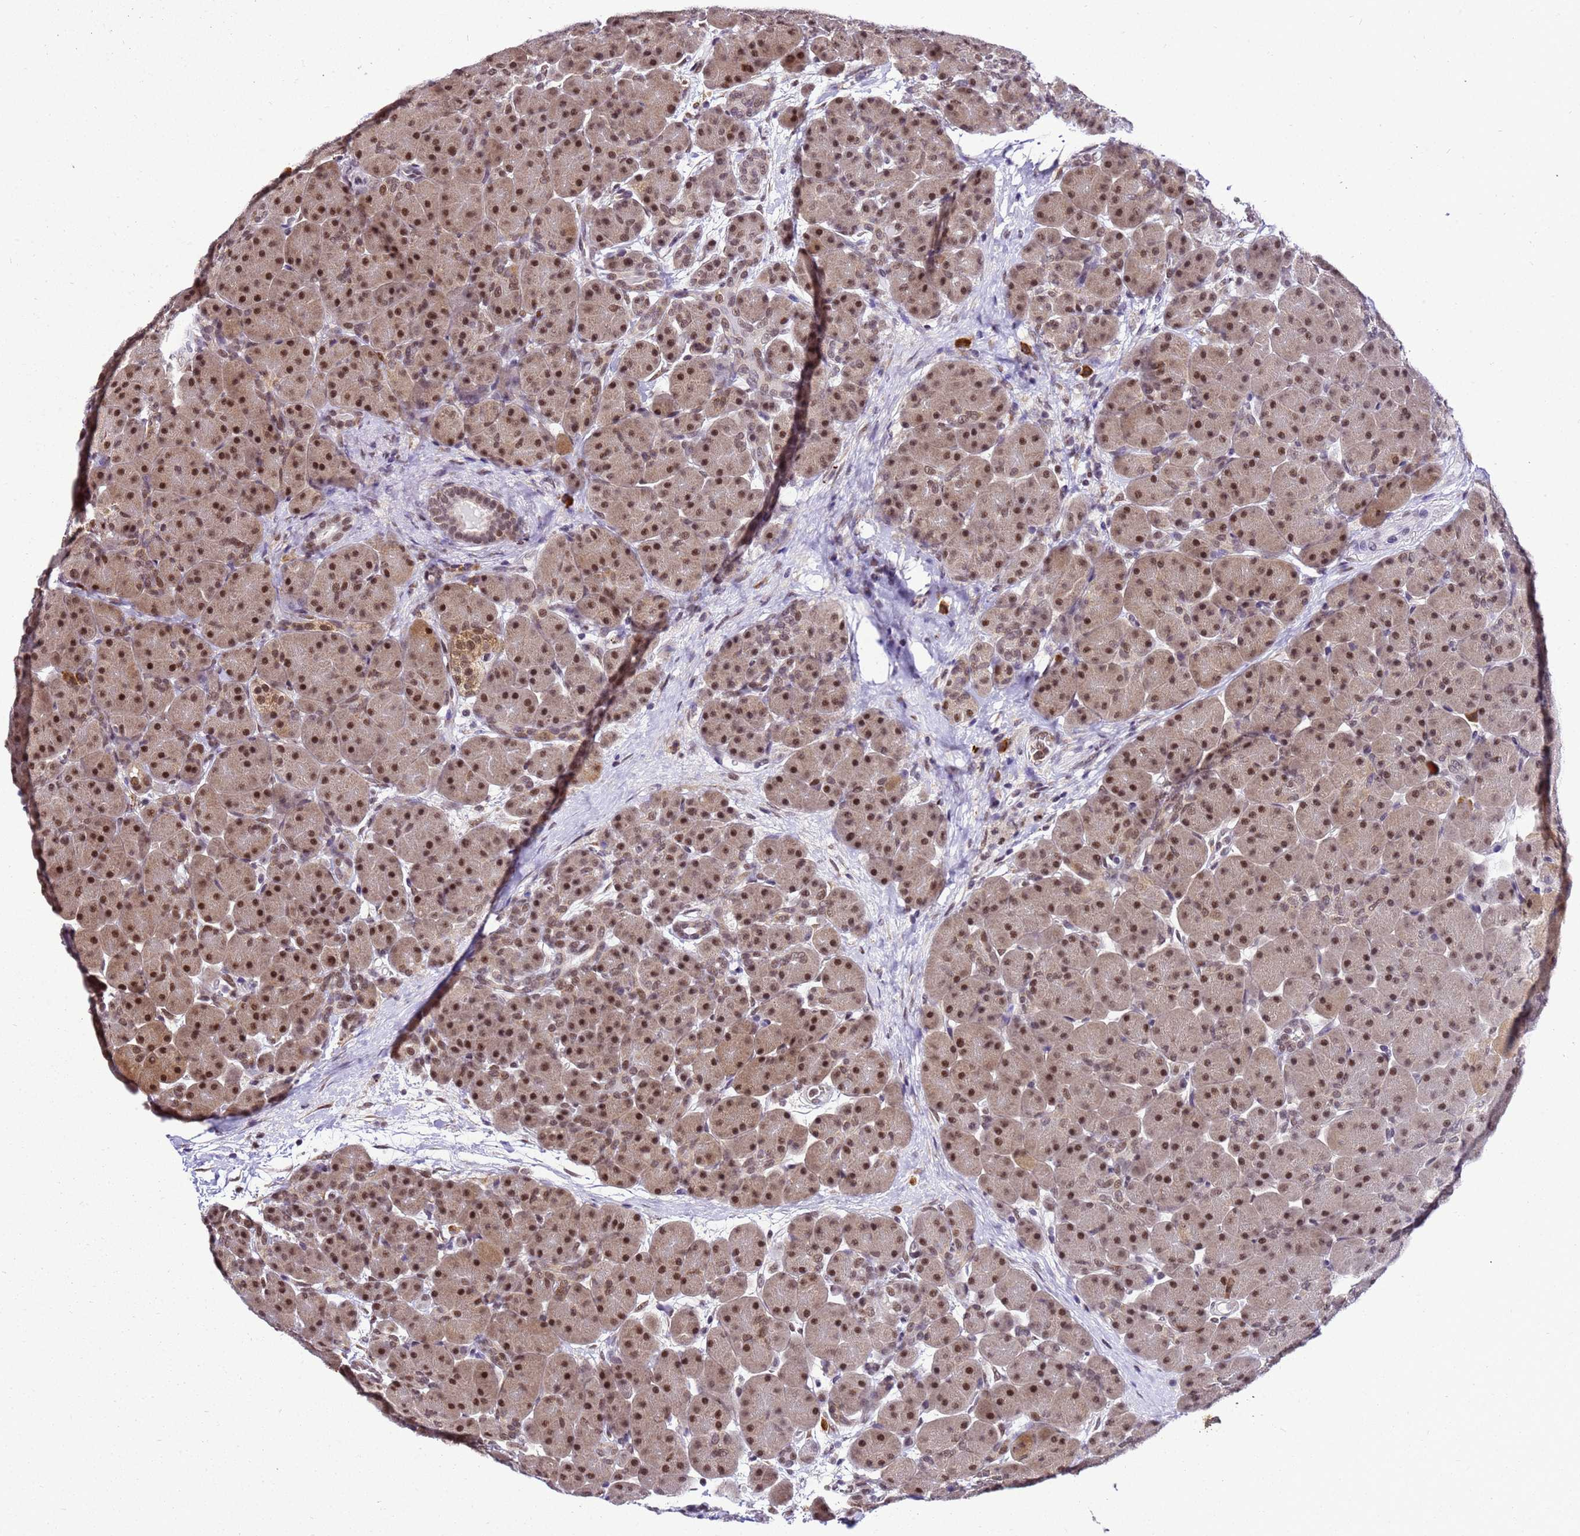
{"staining": {"intensity": "strong", "quantity": "25%-75%", "location": "cytoplasmic/membranous,nuclear"}, "tissue": "pancreas", "cell_type": "Exocrine glandular cells", "image_type": "normal", "snomed": [{"axis": "morphology", "description": "Normal tissue, NOS"}, {"axis": "topography", "description": "Pancreas"}], "caption": "Immunohistochemical staining of unremarkable human pancreas demonstrates 25%-75% levels of strong cytoplasmic/membranous,nuclear protein staining in approximately 25%-75% of exocrine glandular cells.", "gene": "SMN1", "patient": {"sex": "male", "age": 66}}